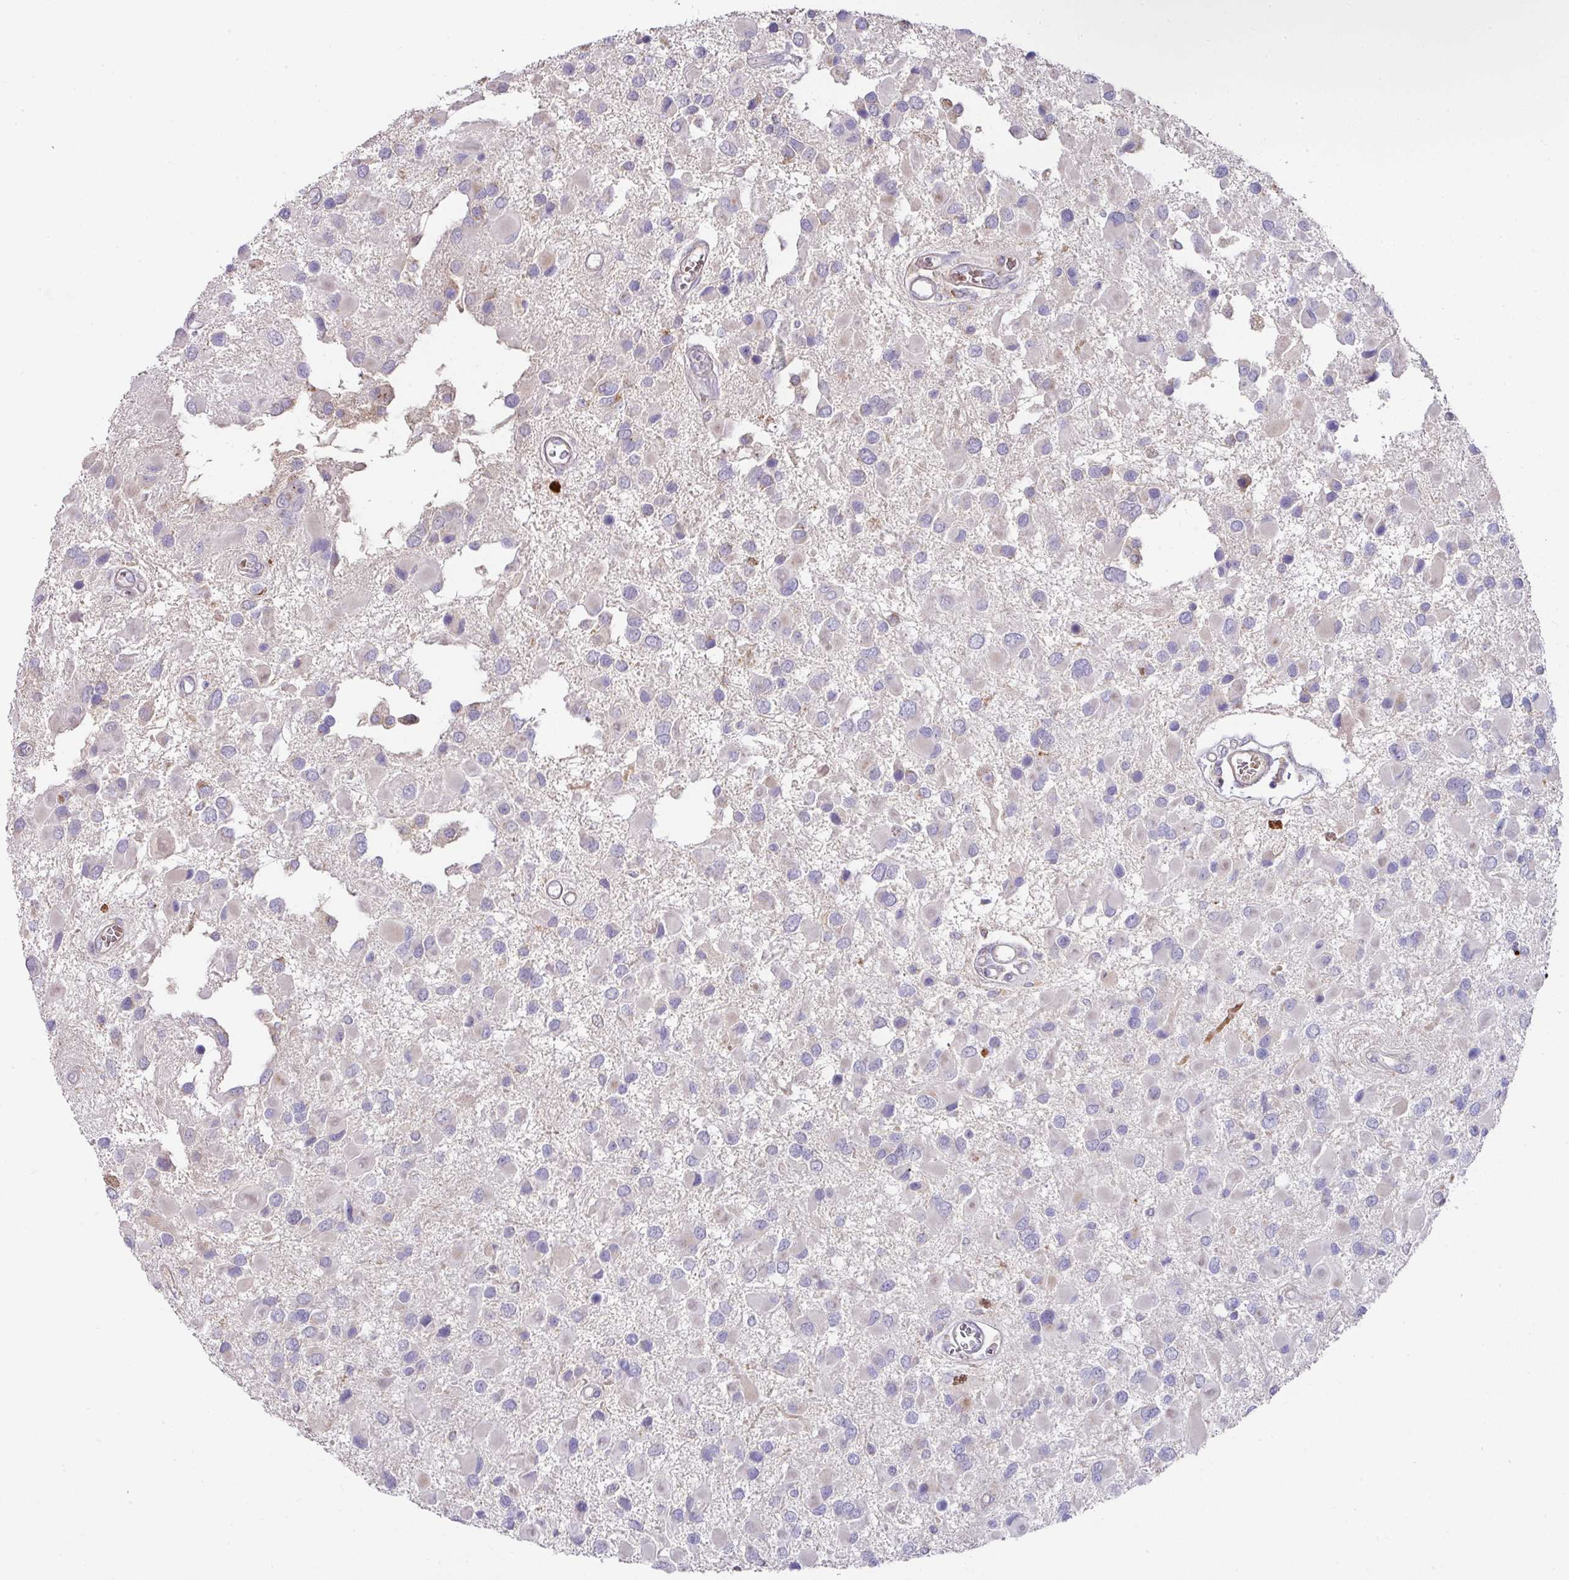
{"staining": {"intensity": "negative", "quantity": "none", "location": "none"}, "tissue": "glioma", "cell_type": "Tumor cells", "image_type": "cancer", "snomed": [{"axis": "morphology", "description": "Glioma, malignant, High grade"}, {"axis": "topography", "description": "Brain"}], "caption": "IHC of human high-grade glioma (malignant) reveals no expression in tumor cells.", "gene": "TARM1", "patient": {"sex": "male", "age": 53}}